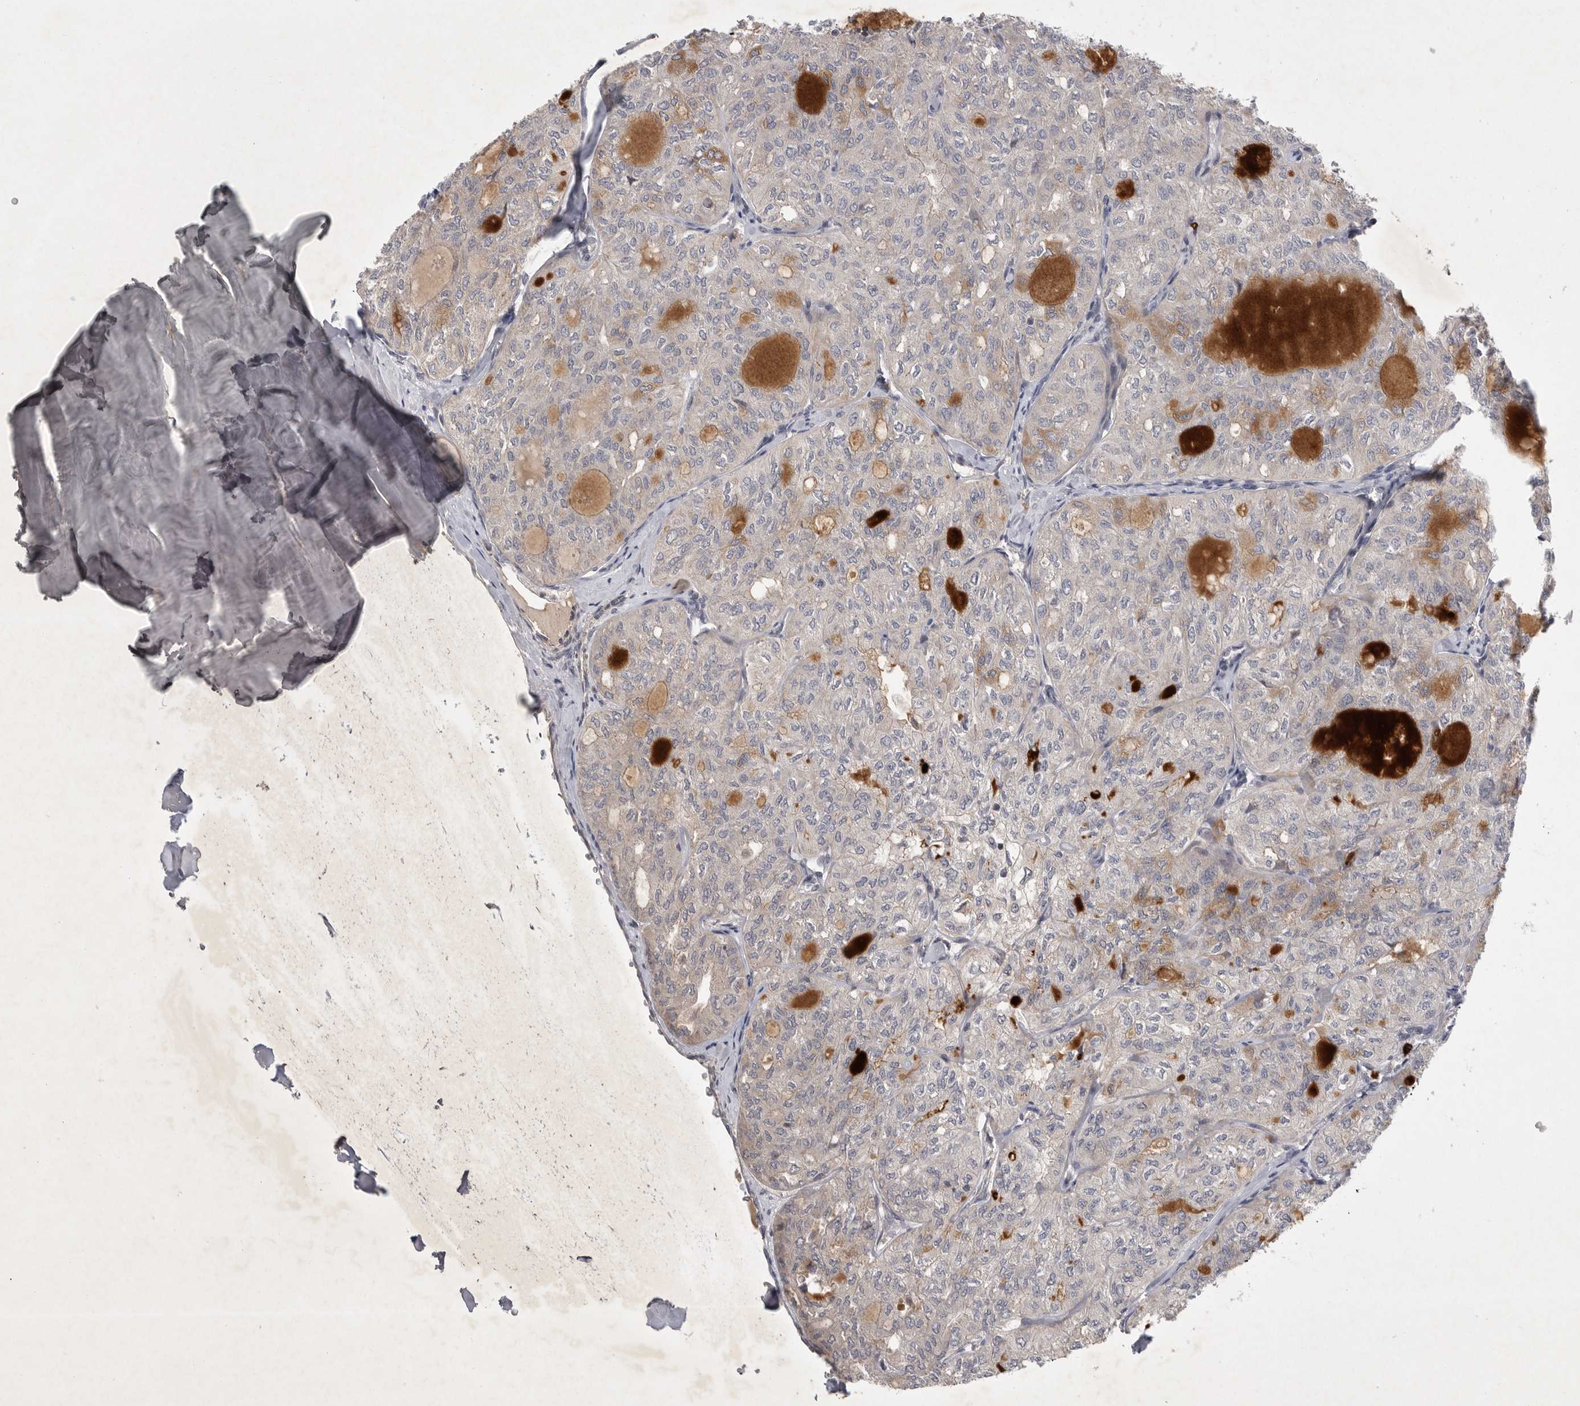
{"staining": {"intensity": "negative", "quantity": "none", "location": "none"}, "tissue": "thyroid cancer", "cell_type": "Tumor cells", "image_type": "cancer", "snomed": [{"axis": "morphology", "description": "Follicular adenoma carcinoma, NOS"}, {"axis": "topography", "description": "Thyroid gland"}], "caption": "This is an IHC histopathology image of human thyroid cancer (follicular adenoma carcinoma). There is no expression in tumor cells.", "gene": "UBE3D", "patient": {"sex": "male", "age": 75}}